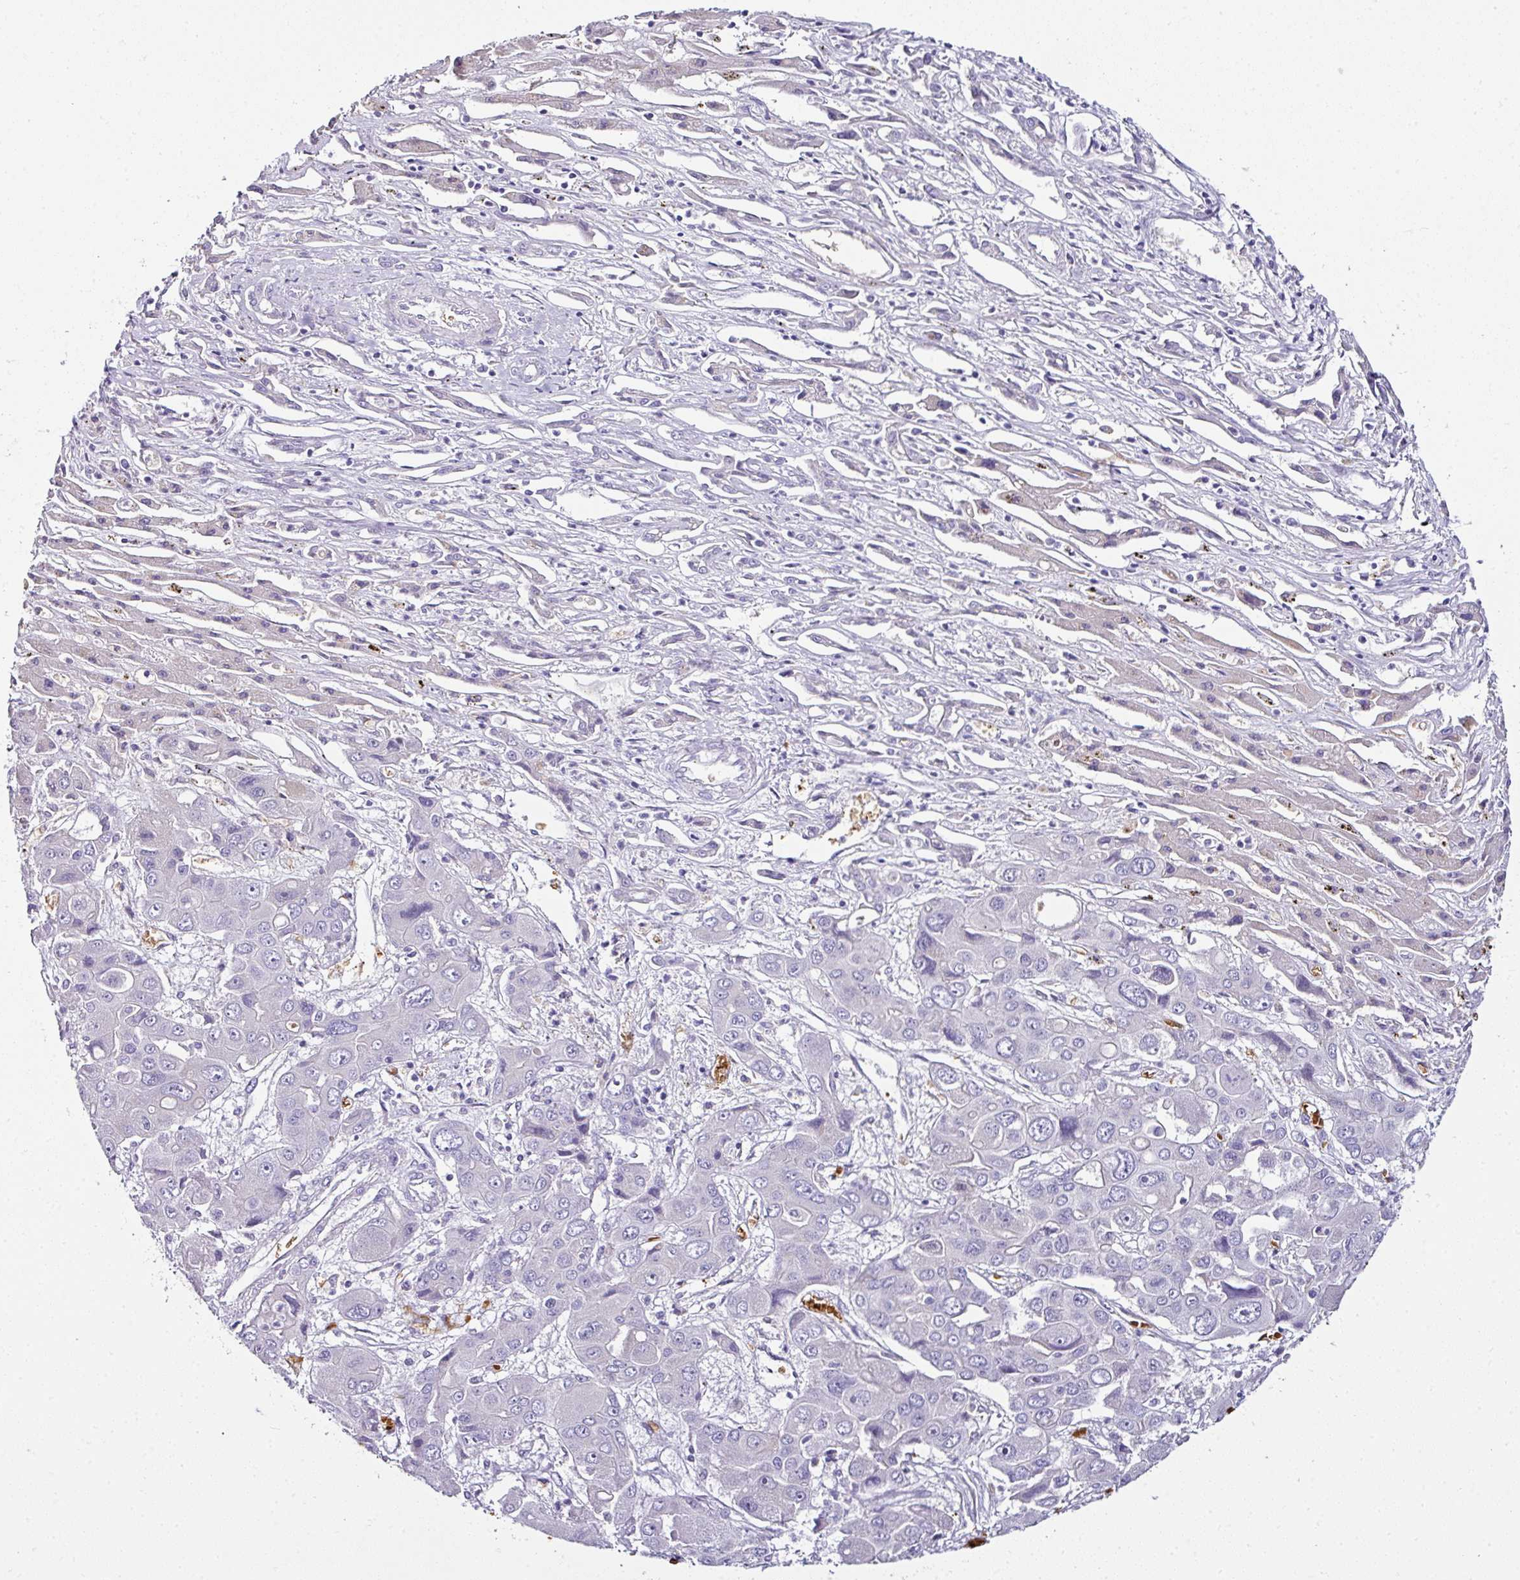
{"staining": {"intensity": "negative", "quantity": "none", "location": "none"}, "tissue": "liver cancer", "cell_type": "Tumor cells", "image_type": "cancer", "snomed": [{"axis": "morphology", "description": "Cholangiocarcinoma"}, {"axis": "topography", "description": "Liver"}], "caption": "Immunohistochemistry of human liver cholangiocarcinoma shows no expression in tumor cells. (DAB immunohistochemistry (IHC) visualized using brightfield microscopy, high magnification).", "gene": "NAPSA", "patient": {"sex": "male", "age": 67}}